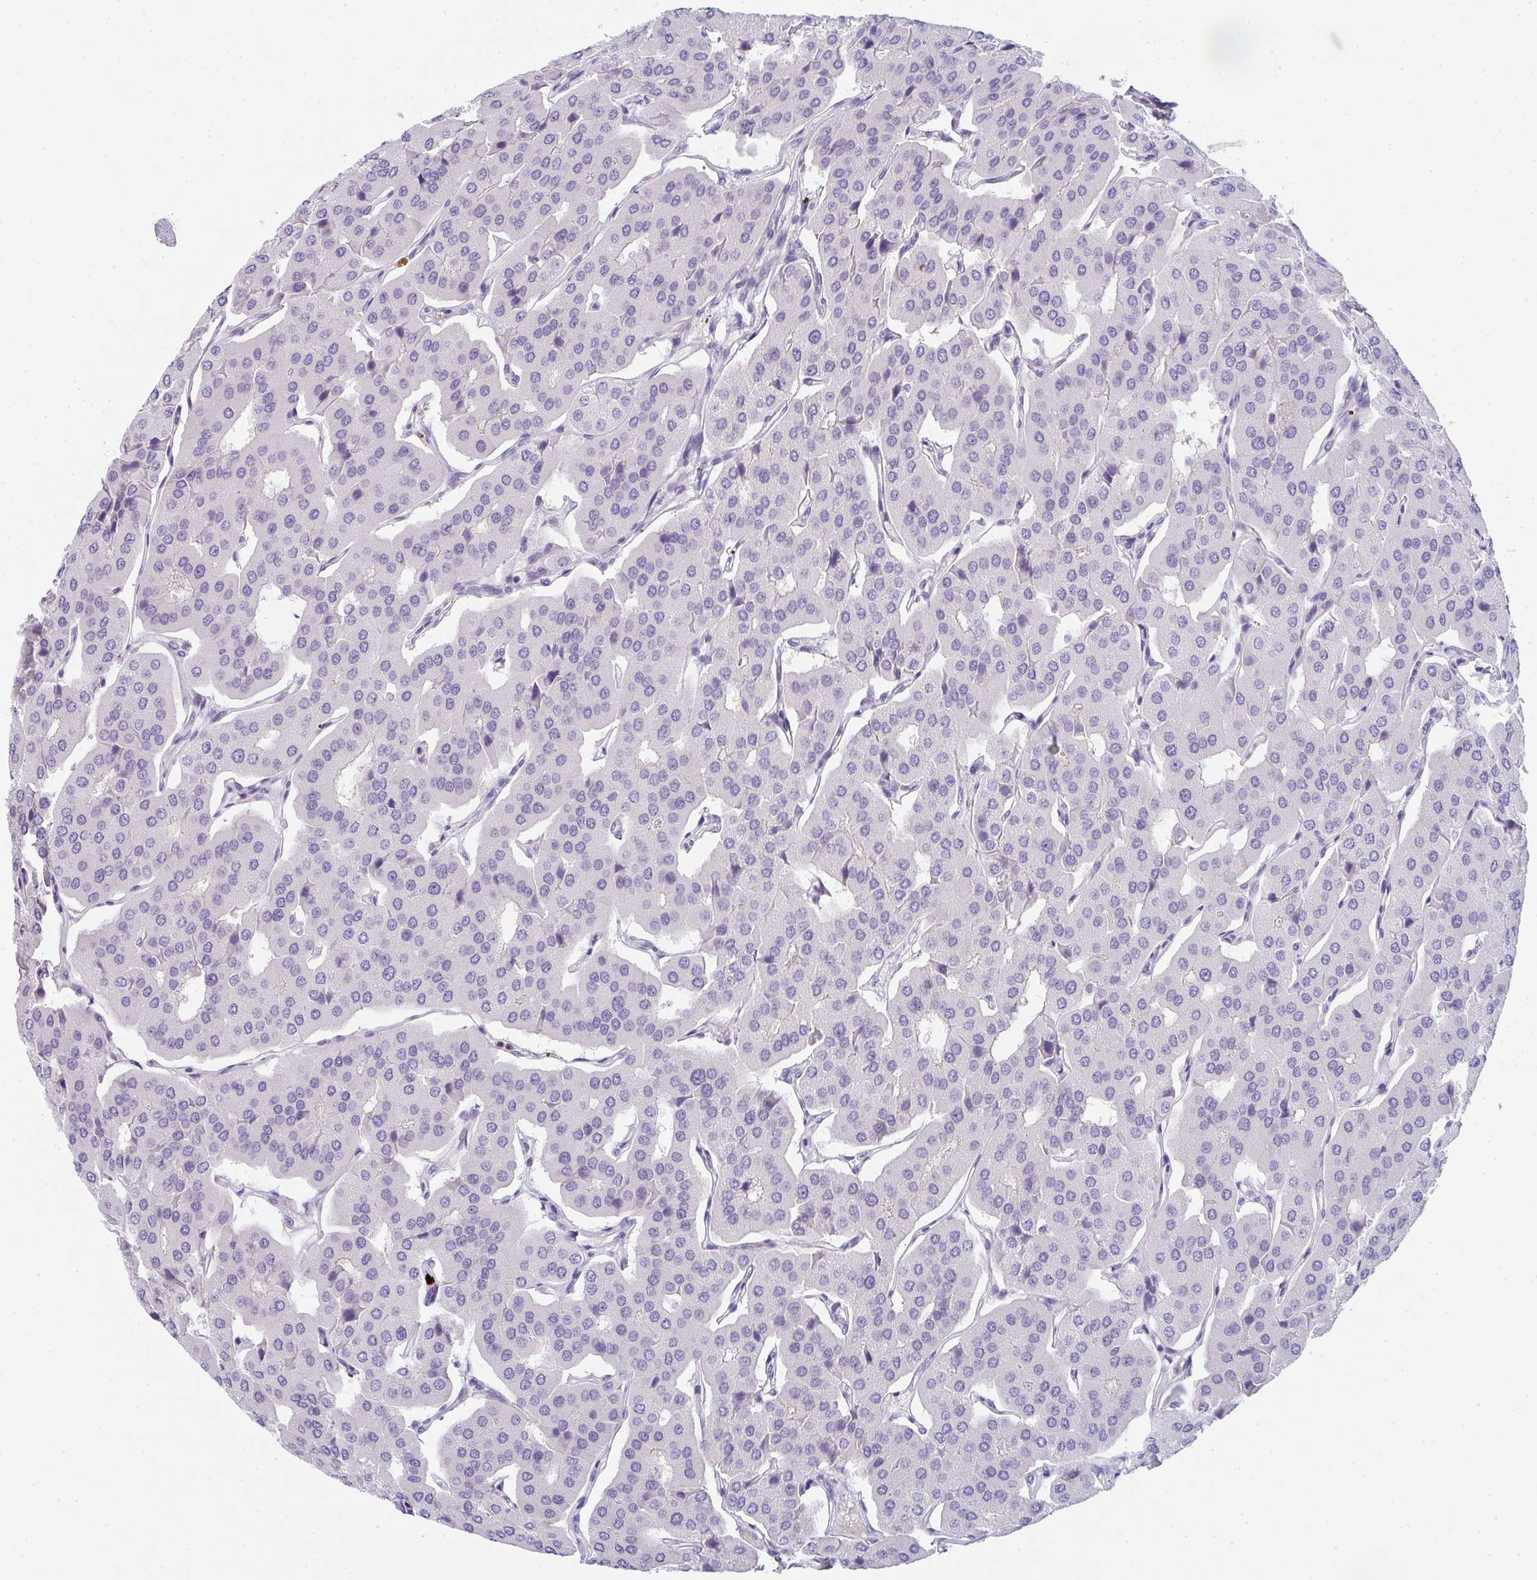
{"staining": {"intensity": "negative", "quantity": "none", "location": "none"}, "tissue": "parathyroid gland", "cell_type": "Glandular cells", "image_type": "normal", "snomed": [{"axis": "morphology", "description": "Normal tissue, NOS"}, {"axis": "morphology", "description": "Adenoma, NOS"}, {"axis": "topography", "description": "Parathyroid gland"}], "caption": "Glandular cells are negative for brown protein staining in benign parathyroid gland. Nuclei are stained in blue.", "gene": "CACNA1S", "patient": {"sex": "female", "age": 86}}